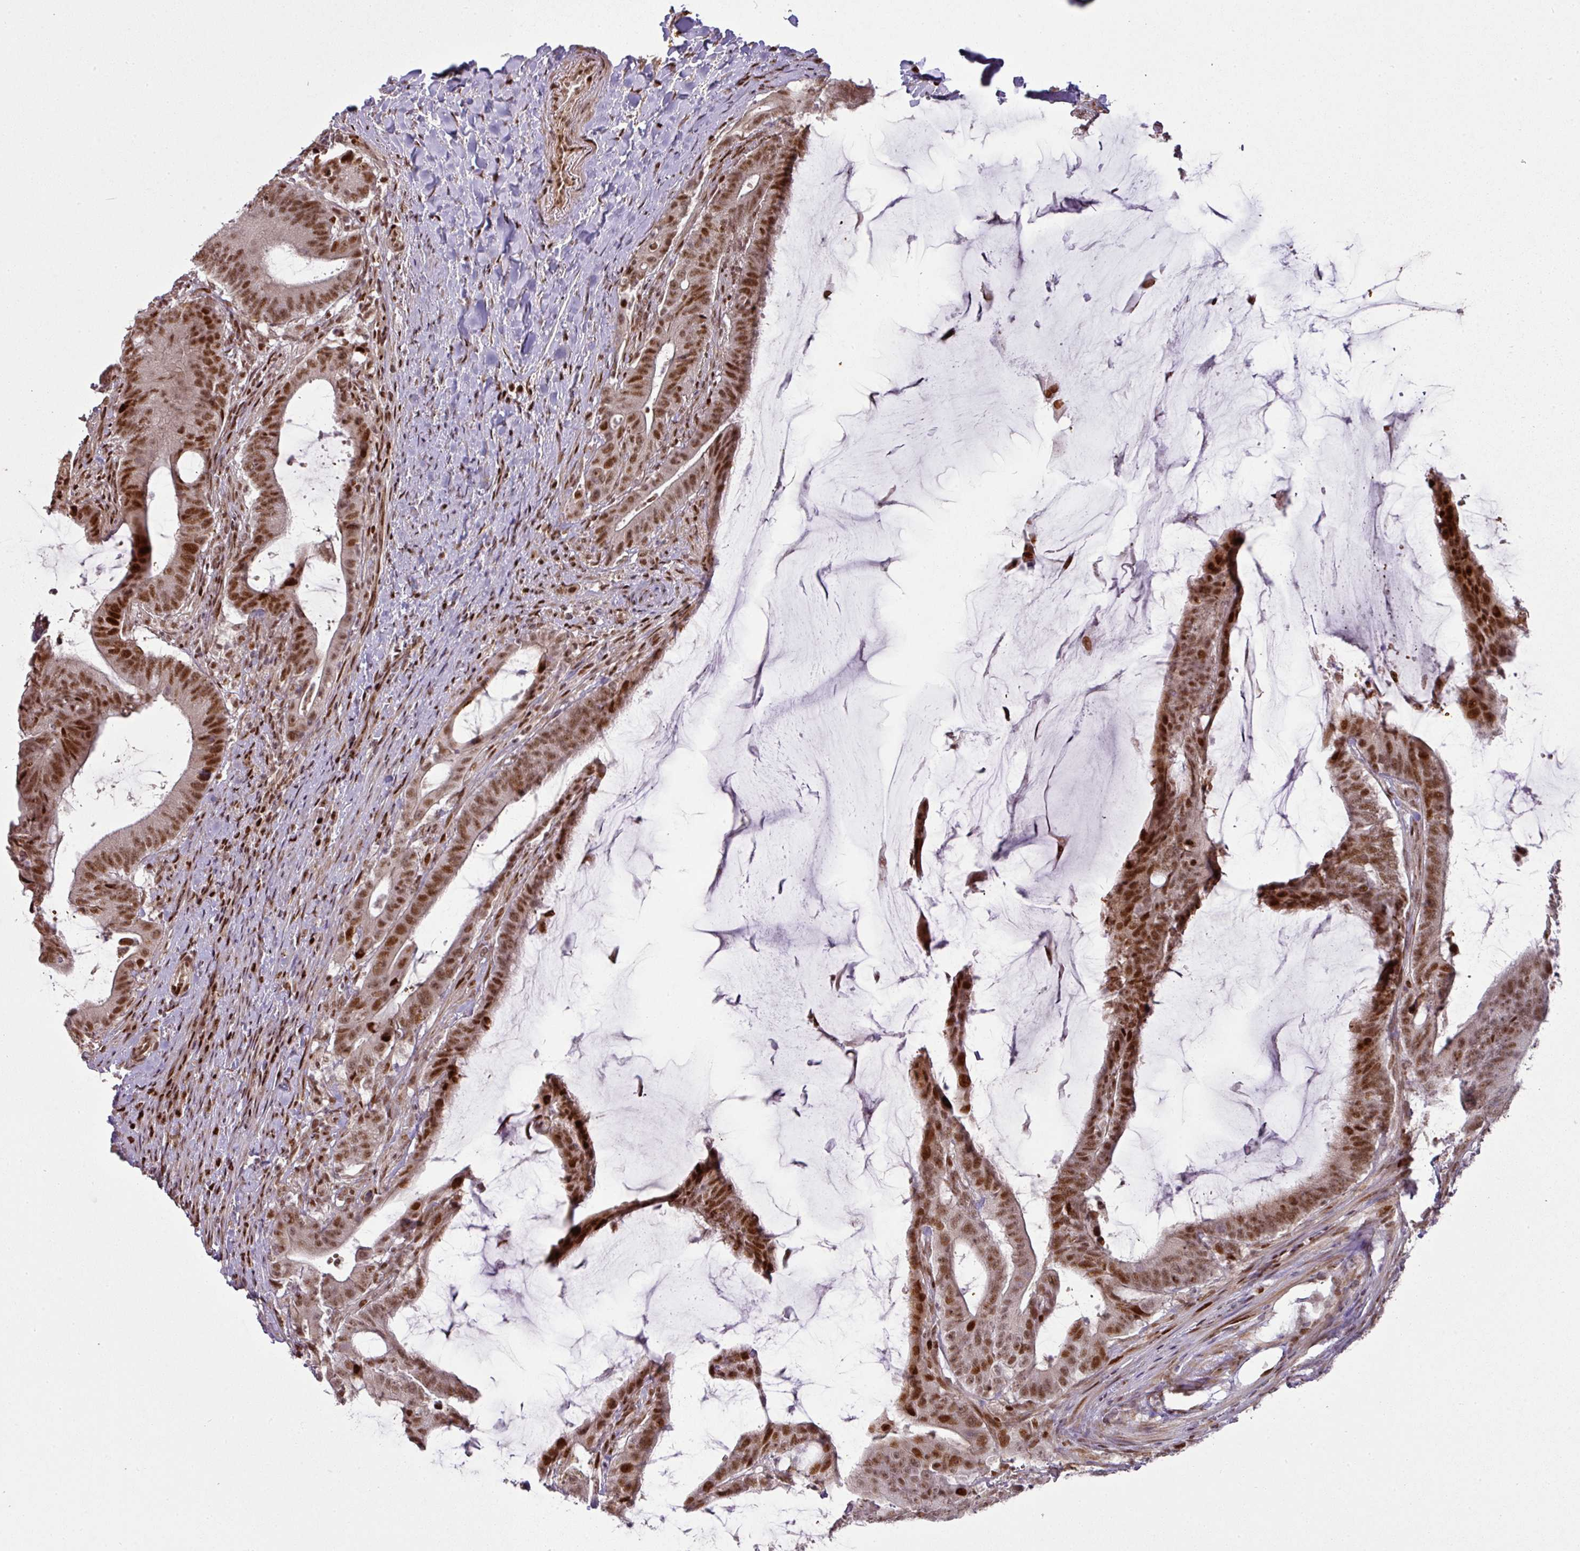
{"staining": {"intensity": "strong", "quantity": ">75%", "location": "nuclear"}, "tissue": "colorectal cancer", "cell_type": "Tumor cells", "image_type": "cancer", "snomed": [{"axis": "morphology", "description": "Adenocarcinoma, NOS"}, {"axis": "topography", "description": "Colon"}], "caption": "Brown immunohistochemical staining in human colorectal cancer (adenocarcinoma) displays strong nuclear staining in approximately >75% of tumor cells.", "gene": "MYSM1", "patient": {"sex": "female", "age": 43}}